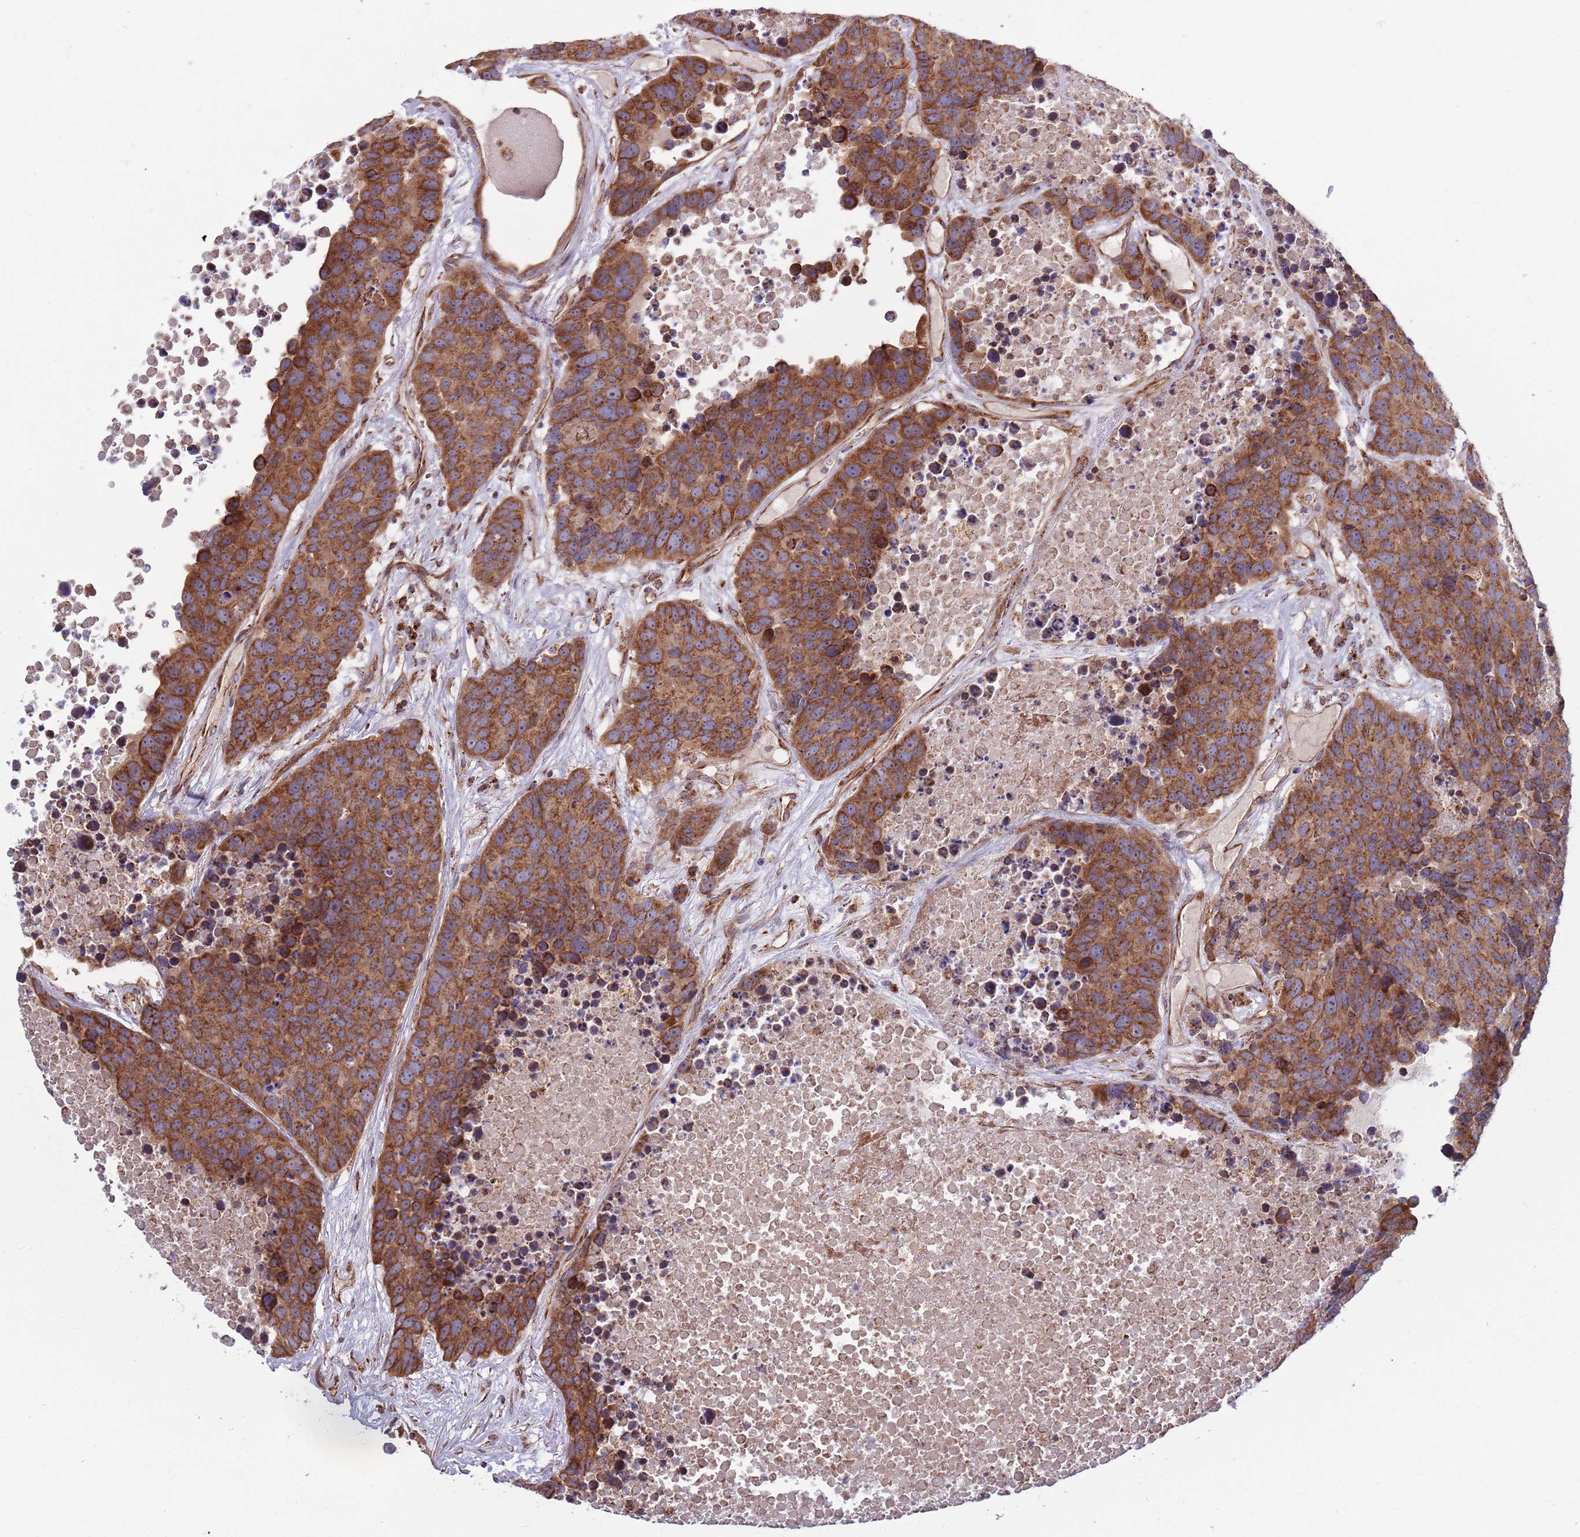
{"staining": {"intensity": "strong", "quantity": ">75%", "location": "cytoplasmic/membranous"}, "tissue": "carcinoid", "cell_type": "Tumor cells", "image_type": "cancer", "snomed": [{"axis": "morphology", "description": "Carcinoid, malignant, NOS"}, {"axis": "topography", "description": "Lung"}], "caption": "Malignant carcinoid was stained to show a protein in brown. There is high levels of strong cytoplasmic/membranous positivity in about >75% of tumor cells.", "gene": "ATP5PD", "patient": {"sex": "male", "age": 60}}